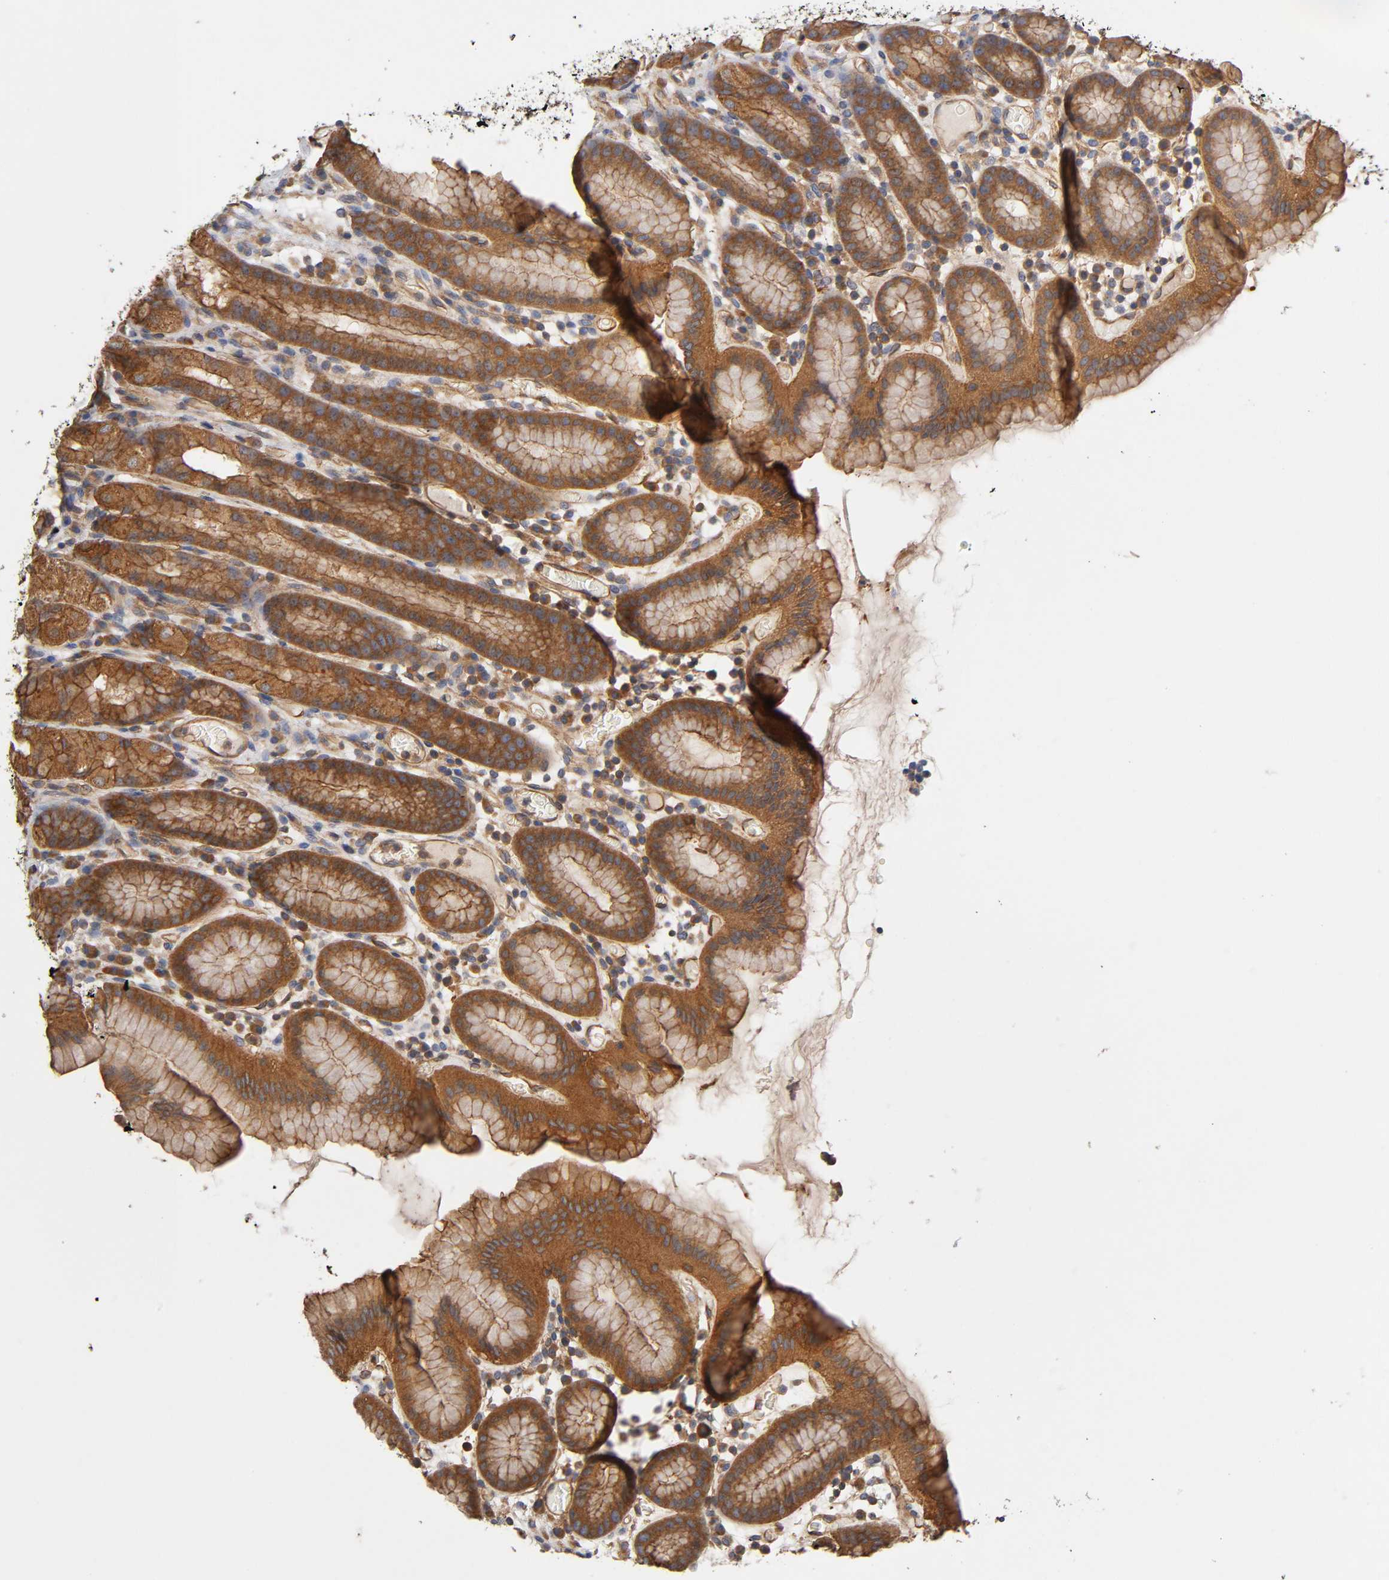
{"staining": {"intensity": "strong", "quantity": ">75%", "location": "cytoplasmic/membranous"}, "tissue": "stomach", "cell_type": "Glandular cells", "image_type": "normal", "snomed": [{"axis": "morphology", "description": "Normal tissue, NOS"}, {"axis": "topography", "description": "Stomach, upper"}], "caption": "Immunohistochemistry micrograph of benign human stomach stained for a protein (brown), which displays high levels of strong cytoplasmic/membranous expression in about >75% of glandular cells.", "gene": "LAMTOR2", "patient": {"sex": "male", "age": 68}}